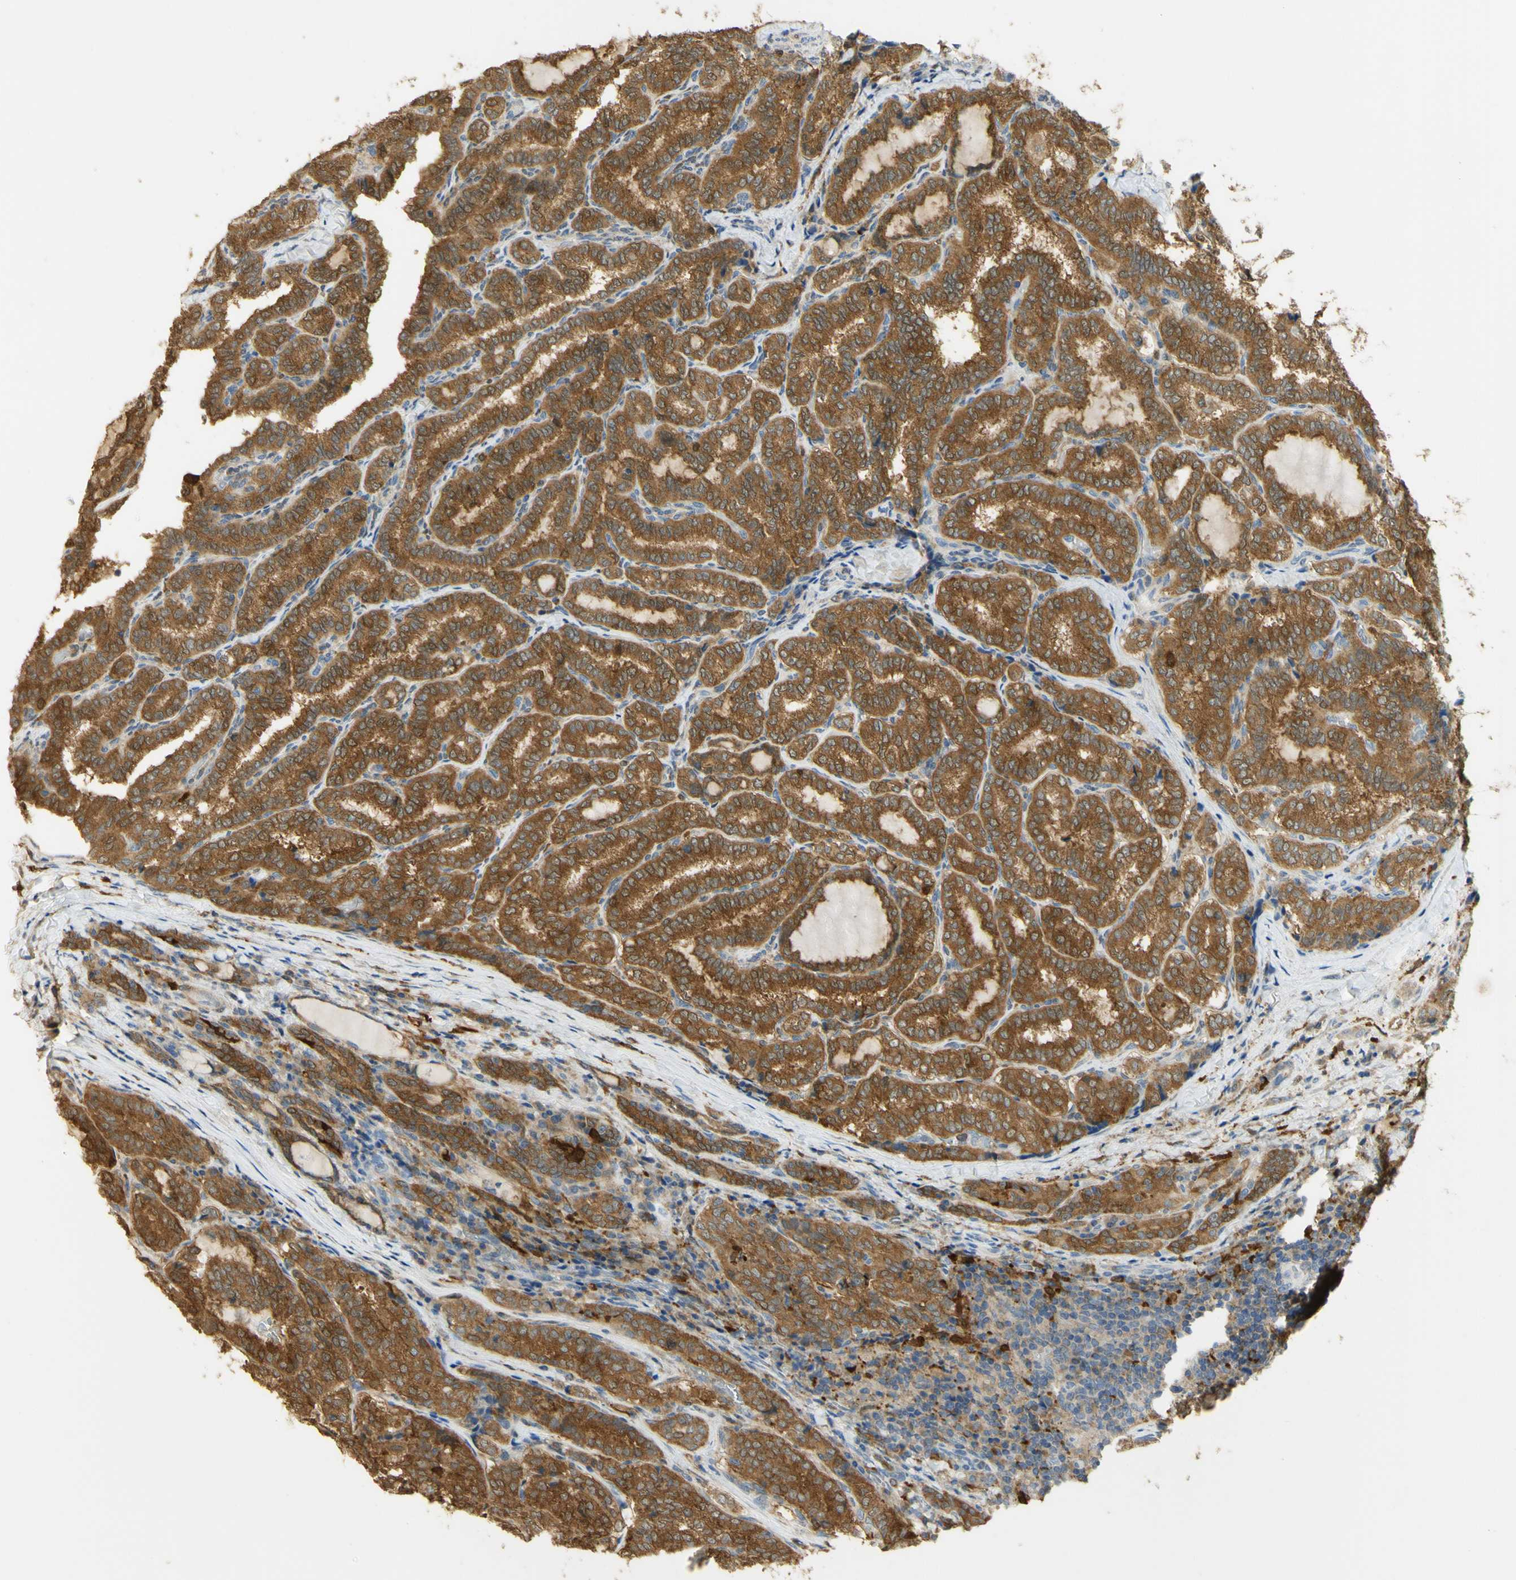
{"staining": {"intensity": "strong", "quantity": ">75%", "location": "cytoplasmic/membranous"}, "tissue": "thyroid cancer", "cell_type": "Tumor cells", "image_type": "cancer", "snomed": [{"axis": "morphology", "description": "Normal tissue, NOS"}, {"axis": "morphology", "description": "Papillary adenocarcinoma, NOS"}, {"axis": "topography", "description": "Thyroid gland"}], "caption": "Thyroid cancer (papillary adenocarcinoma) stained for a protein displays strong cytoplasmic/membranous positivity in tumor cells.", "gene": "PAK1", "patient": {"sex": "female", "age": 30}}